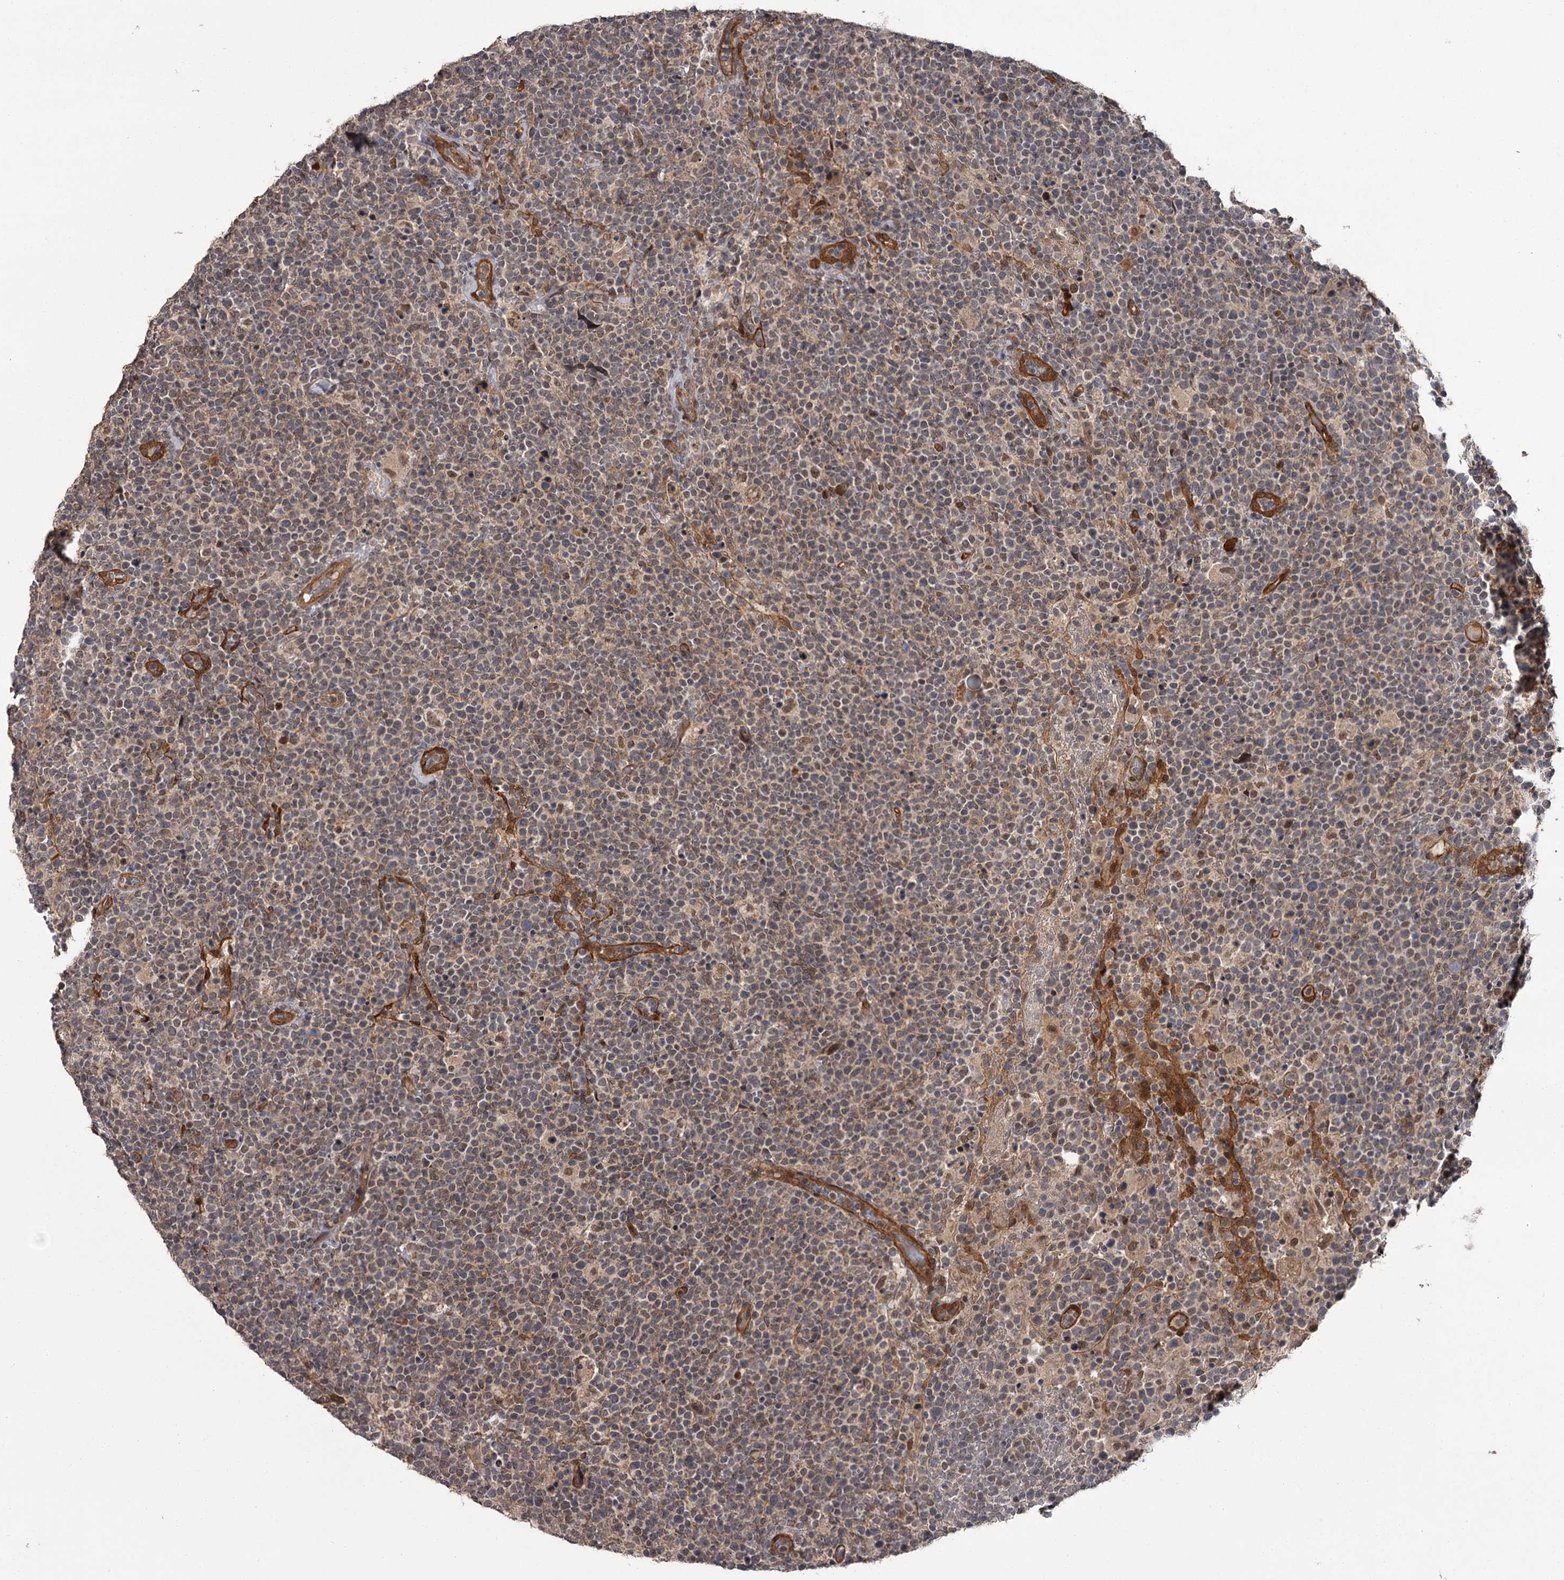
{"staining": {"intensity": "weak", "quantity": "25%-75%", "location": "cytoplasmic/membranous,nuclear"}, "tissue": "lymphoma", "cell_type": "Tumor cells", "image_type": "cancer", "snomed": [{"axis": "morphology", "description": "Malignant lymphoma, non-Hodgkin's type, High grade"}, {"axis": "topography", "description": "Lymph node"}], "caption": "Weak cytoplasmic/membranous and nuclear positivity is seen in approximately 25%-75% of tumor cells in lymphoma.", "gene": "CDC42EP2", "patient": {"sex": "male", "age": 61}}